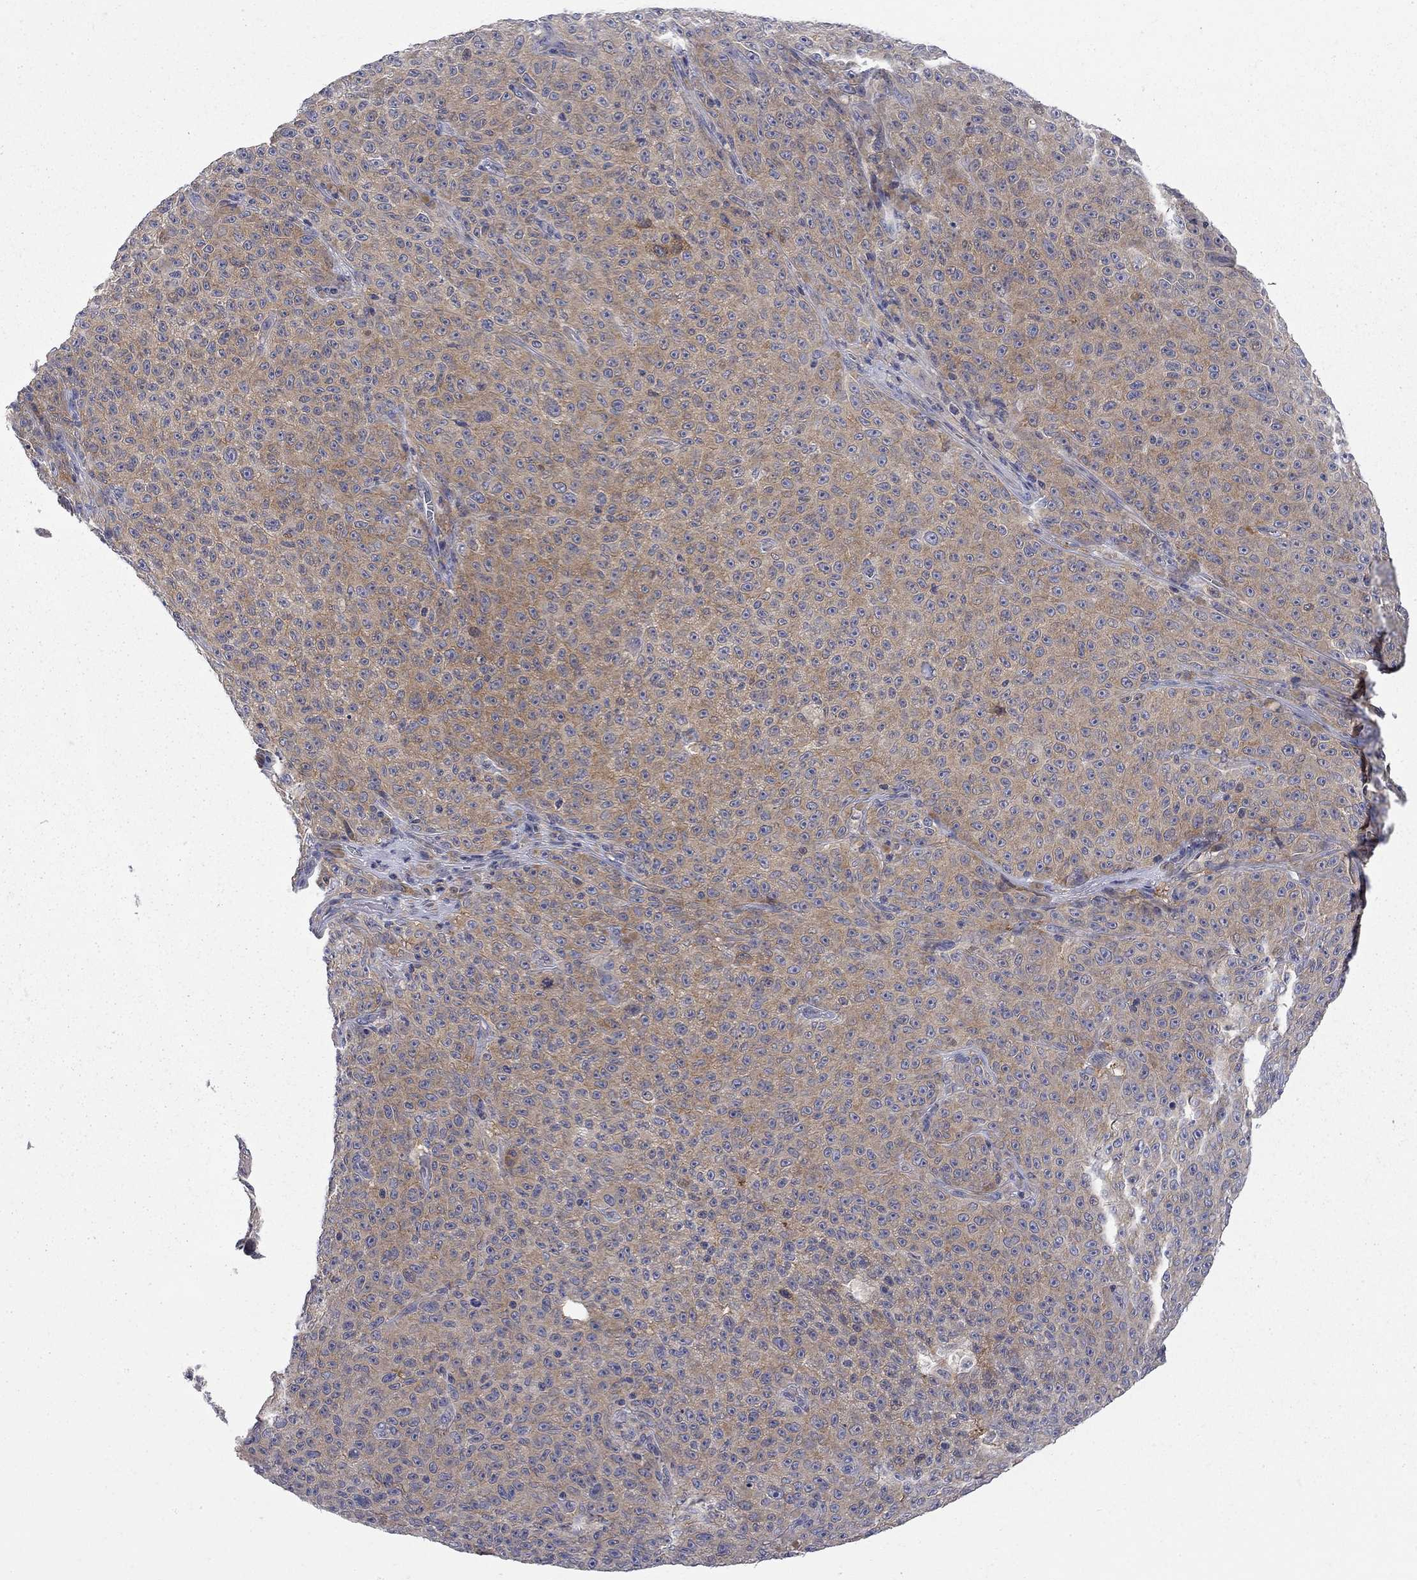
{"staining": {"intensity": "moderate", "quantity": "25%-75%", "location": "cytoplasmic/membranous"}, "tissue": "melanoma", "cell_type": "Tumor cells", "image_type": "cancer", "snomed": [{"axis": "morphology", "description": "Malignant melanoma, NOS"}, {"axis": "topography", "description": "Skin"}], "caption": "Immunohistochemistry (IHC) (DAB (3,3'-diaminobenzidine)) staining of human melanoma exhibits moderate cytoplasmic/membranous protein staining in about 25%-75% of tumor cells. The staining was performed using DAB to visualize the protein expression in brown, while the nuclei were stained in blue with hematoxylin (Magnification: 20x).", "gene": "GALNT8", "patient": {"sex": "female", "age": 82}}